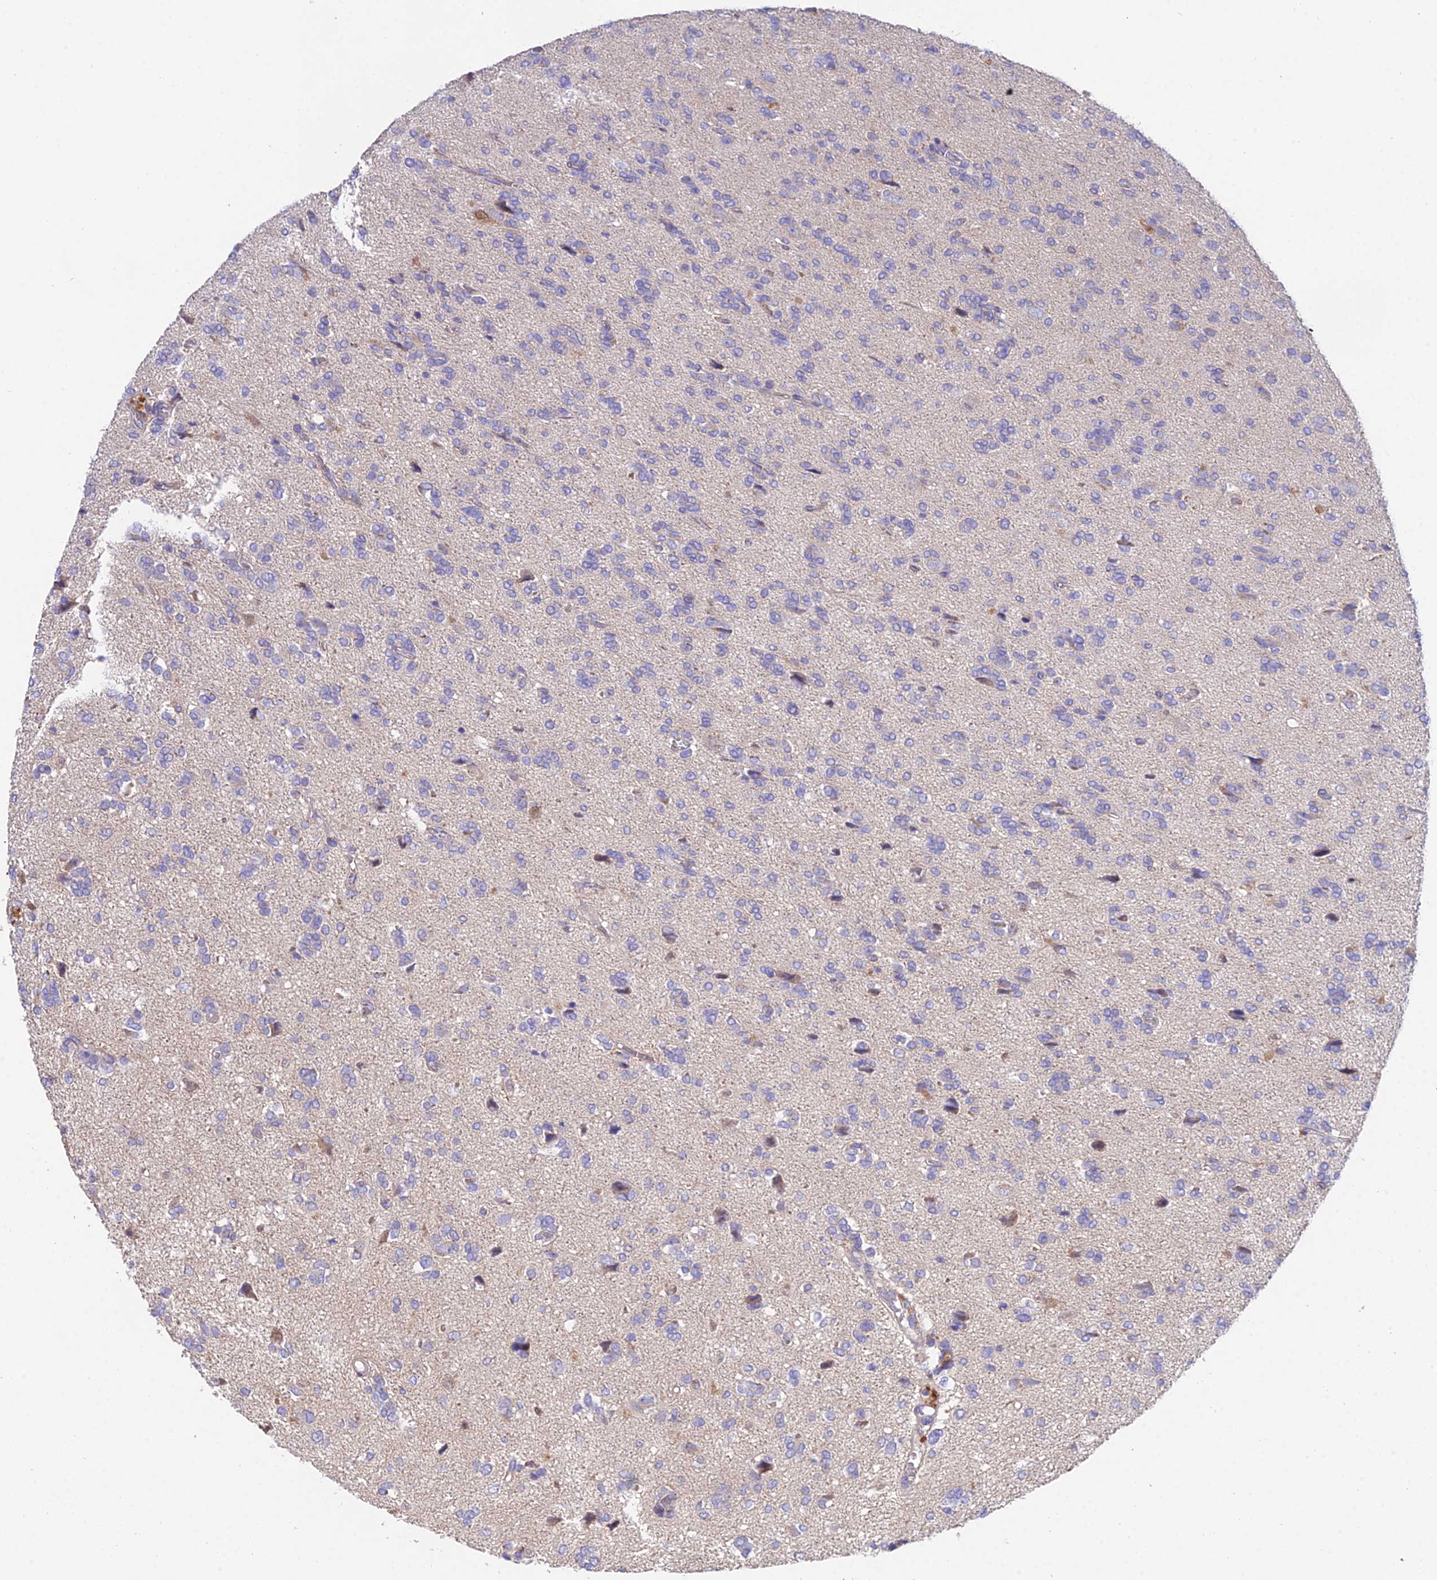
{"staining": {"intensity": "negative", "quantity": "none", "location": "none"}, "tissue": "glioma", "cell_type": "Tumor cells", "image_type": "cancer", "snomed": [{"axis": "morphology", "description": "Glioma, malignant, High grade"}, {"axis": "topography", "description": "Brain"}], "caption": "High power microscopy photomicrograph of an immunohistochemistry (IHC) histopathology image of high-grade glioma (malignant), revealing no significant expression in tumor cells.", "gene": "PPP2R2C", "patient": {"sex": "female", "age": 59}}